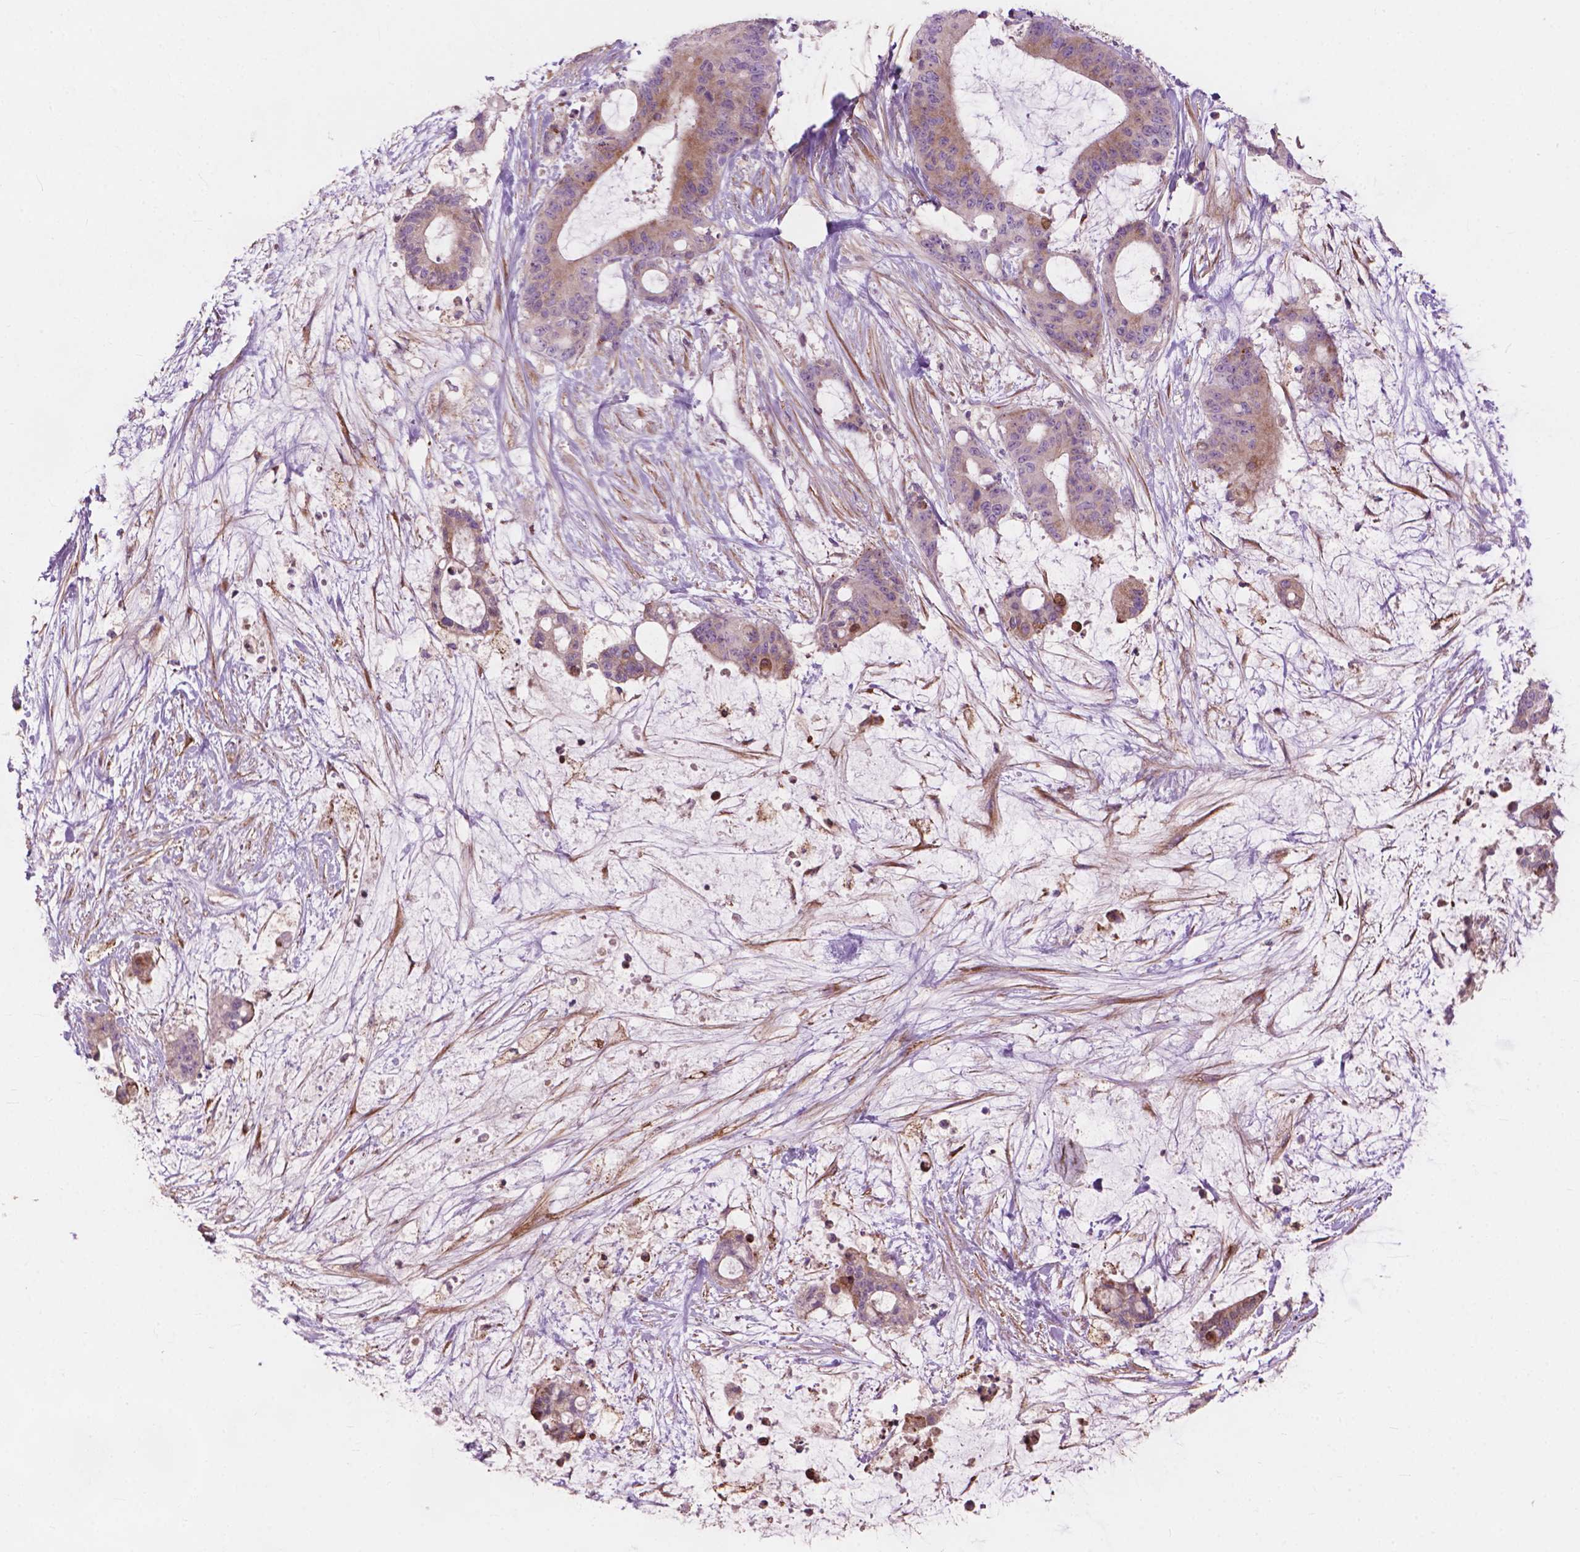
{"staining": {"intensity": "moderate", "quantity": "<25%", "location": "cytoplasmic/membranous"}, "tissue": "liver cancer", "cell_type": "Tumor cells", "image_type": "cancer", "snomed": [{"axis": "morphology", "description": "Normal tissue, NOS"}, {"axis": "morphology", "description": "Cholangiocarcinoma"}, {"axis": "topography", "description": "Liver"}, {"axis": "topography", "description": "Peripheral nerve tissue"}], "caption": "Protein expression analysis of human cholangiocarcinoma (liver) reveals moderate cytoplasmic/membranous staining in approximately <25% of tumor cells.", "gene": "FNIP1", "patient": {"sex": "female", "age": 73}}